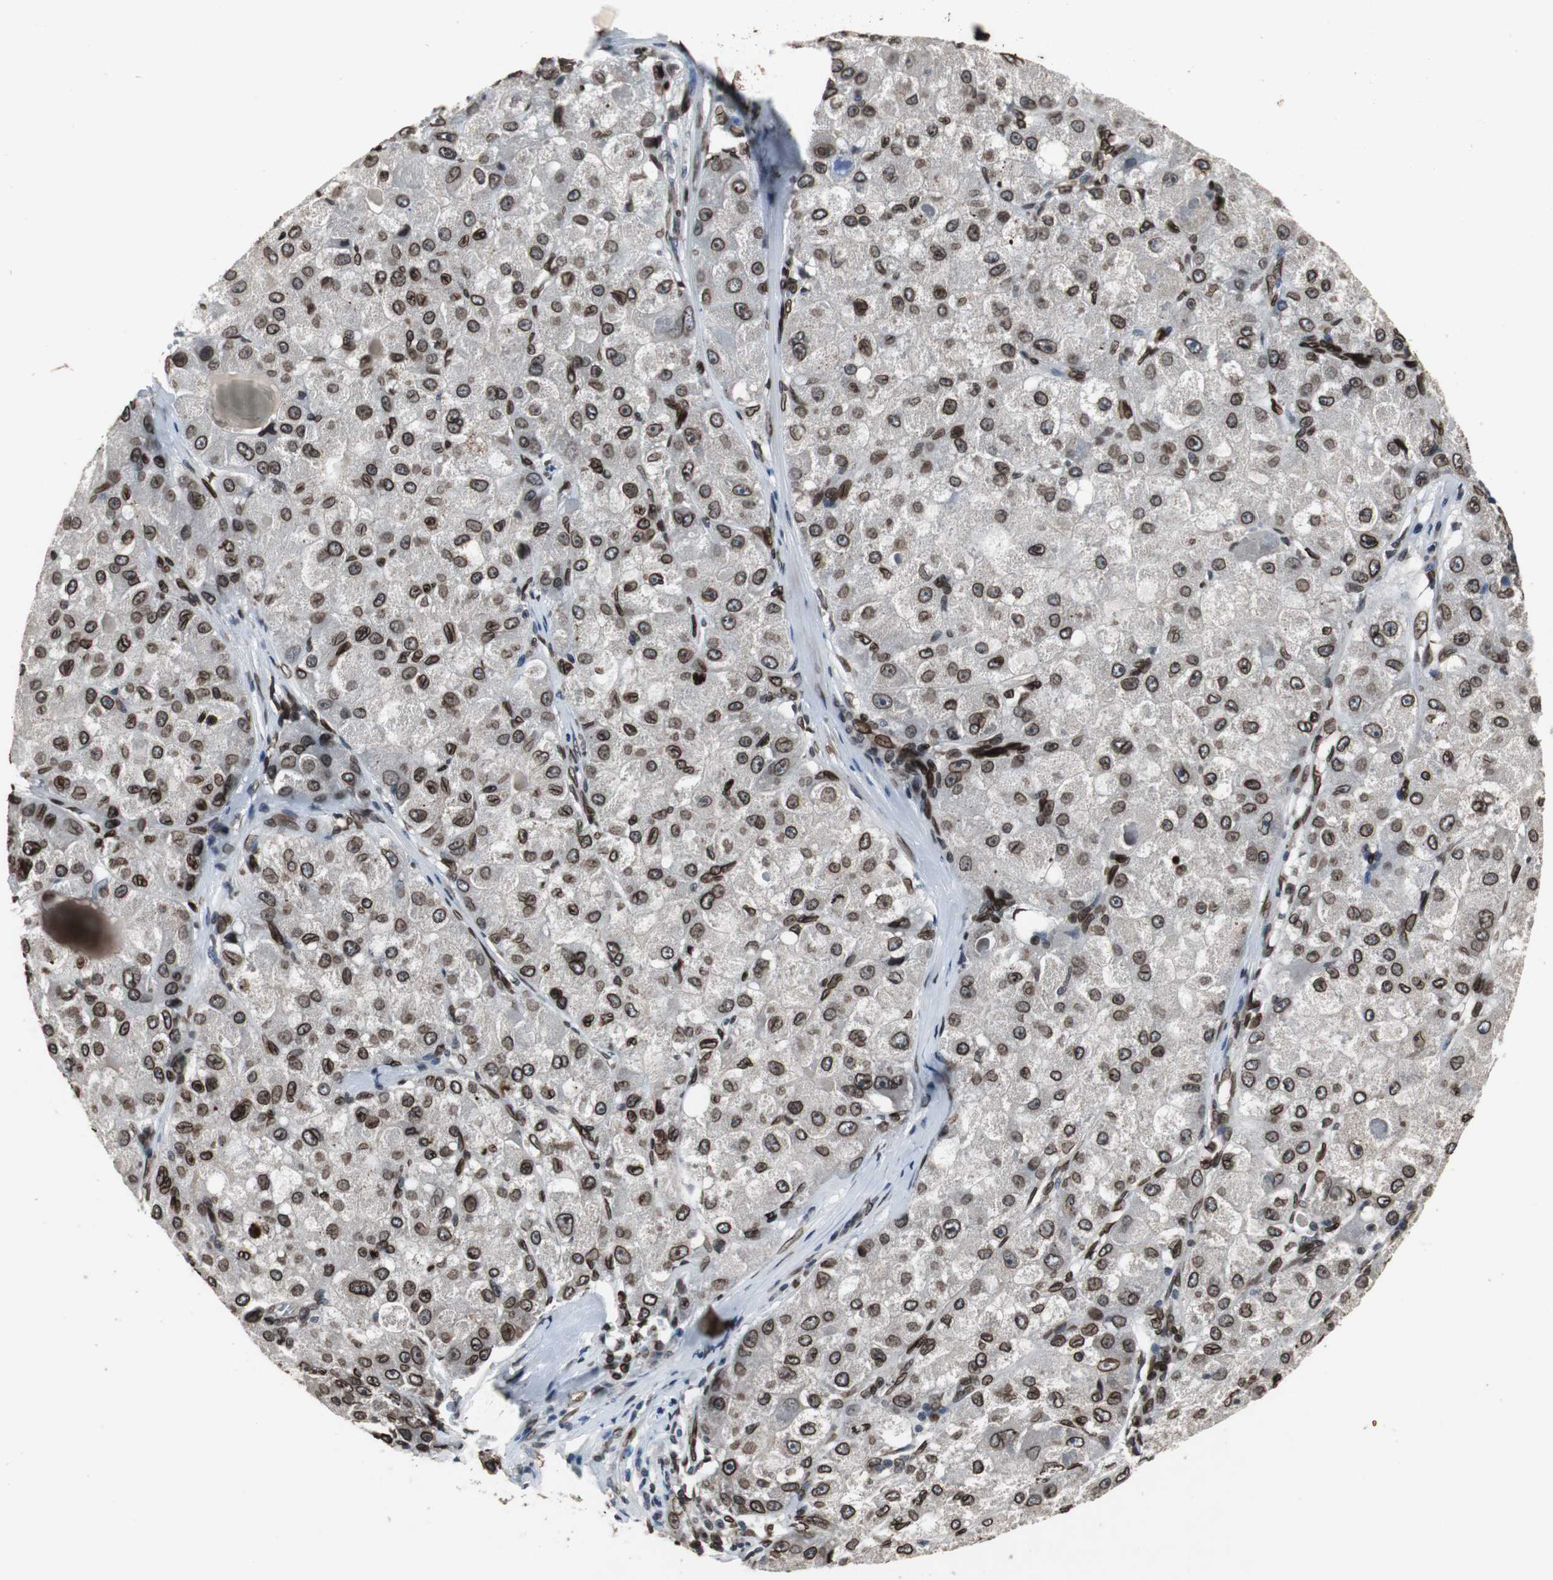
{"staining": {"intensity": "strong", "quantity": ">75%", "location": "cytoplasmic/membranous,nuclear"}, "tissue": "liver cancer", "cell_type": "Tumor cells", "image_type": "cancer", "snomed": [{"axis": "morphology", "description": "Carcinoma, Hepatocellular, NOS"}, {"axis": "topography", "description": "Liver"}], "caption": "A photomicrograph showing strong cytoplasmic/membranous and nuclear positivity in about >75% of tumor cells in liver cancer (hepatocellular carcinoma), as visualized by brown immunohistochemical staining.", "gene": "LMNA", "patient": {"sex": "male", "age": 80}}